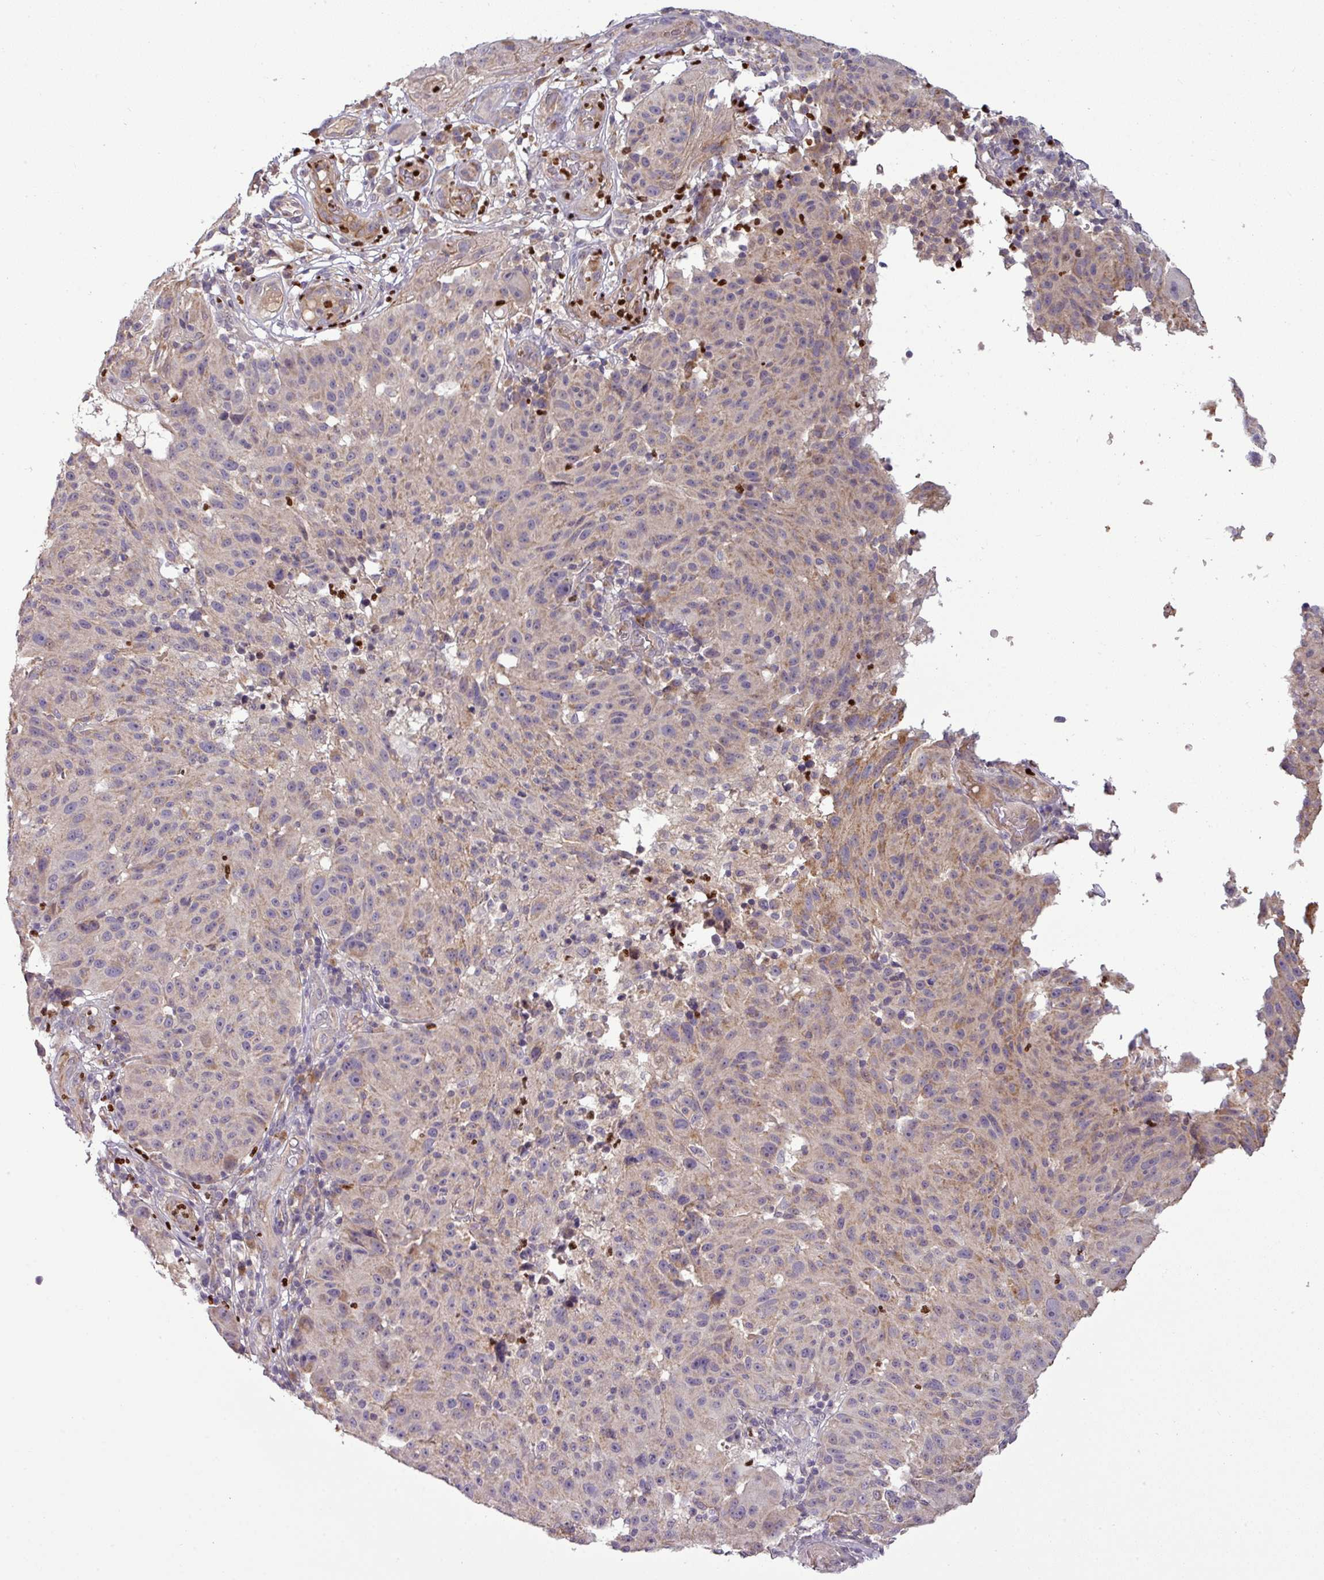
{"staining": {"intensity": "weak", "quantity": "<25%", "location": "cytoplasmic/membranous"}, "tissue": "melanoma", "cell_type": "Tumor cells", "image_type": "cancer", "snomed": [{"axis": "morphology", "description": "Malignant melanoma, NOS"}, {"axis": "topography", "description": "Skin"}], "caption": "Tumor cells are negative for protein expression in human melanoma.", "gene": "PAPLN", "patient": {"sex": "male", "age": 53}}